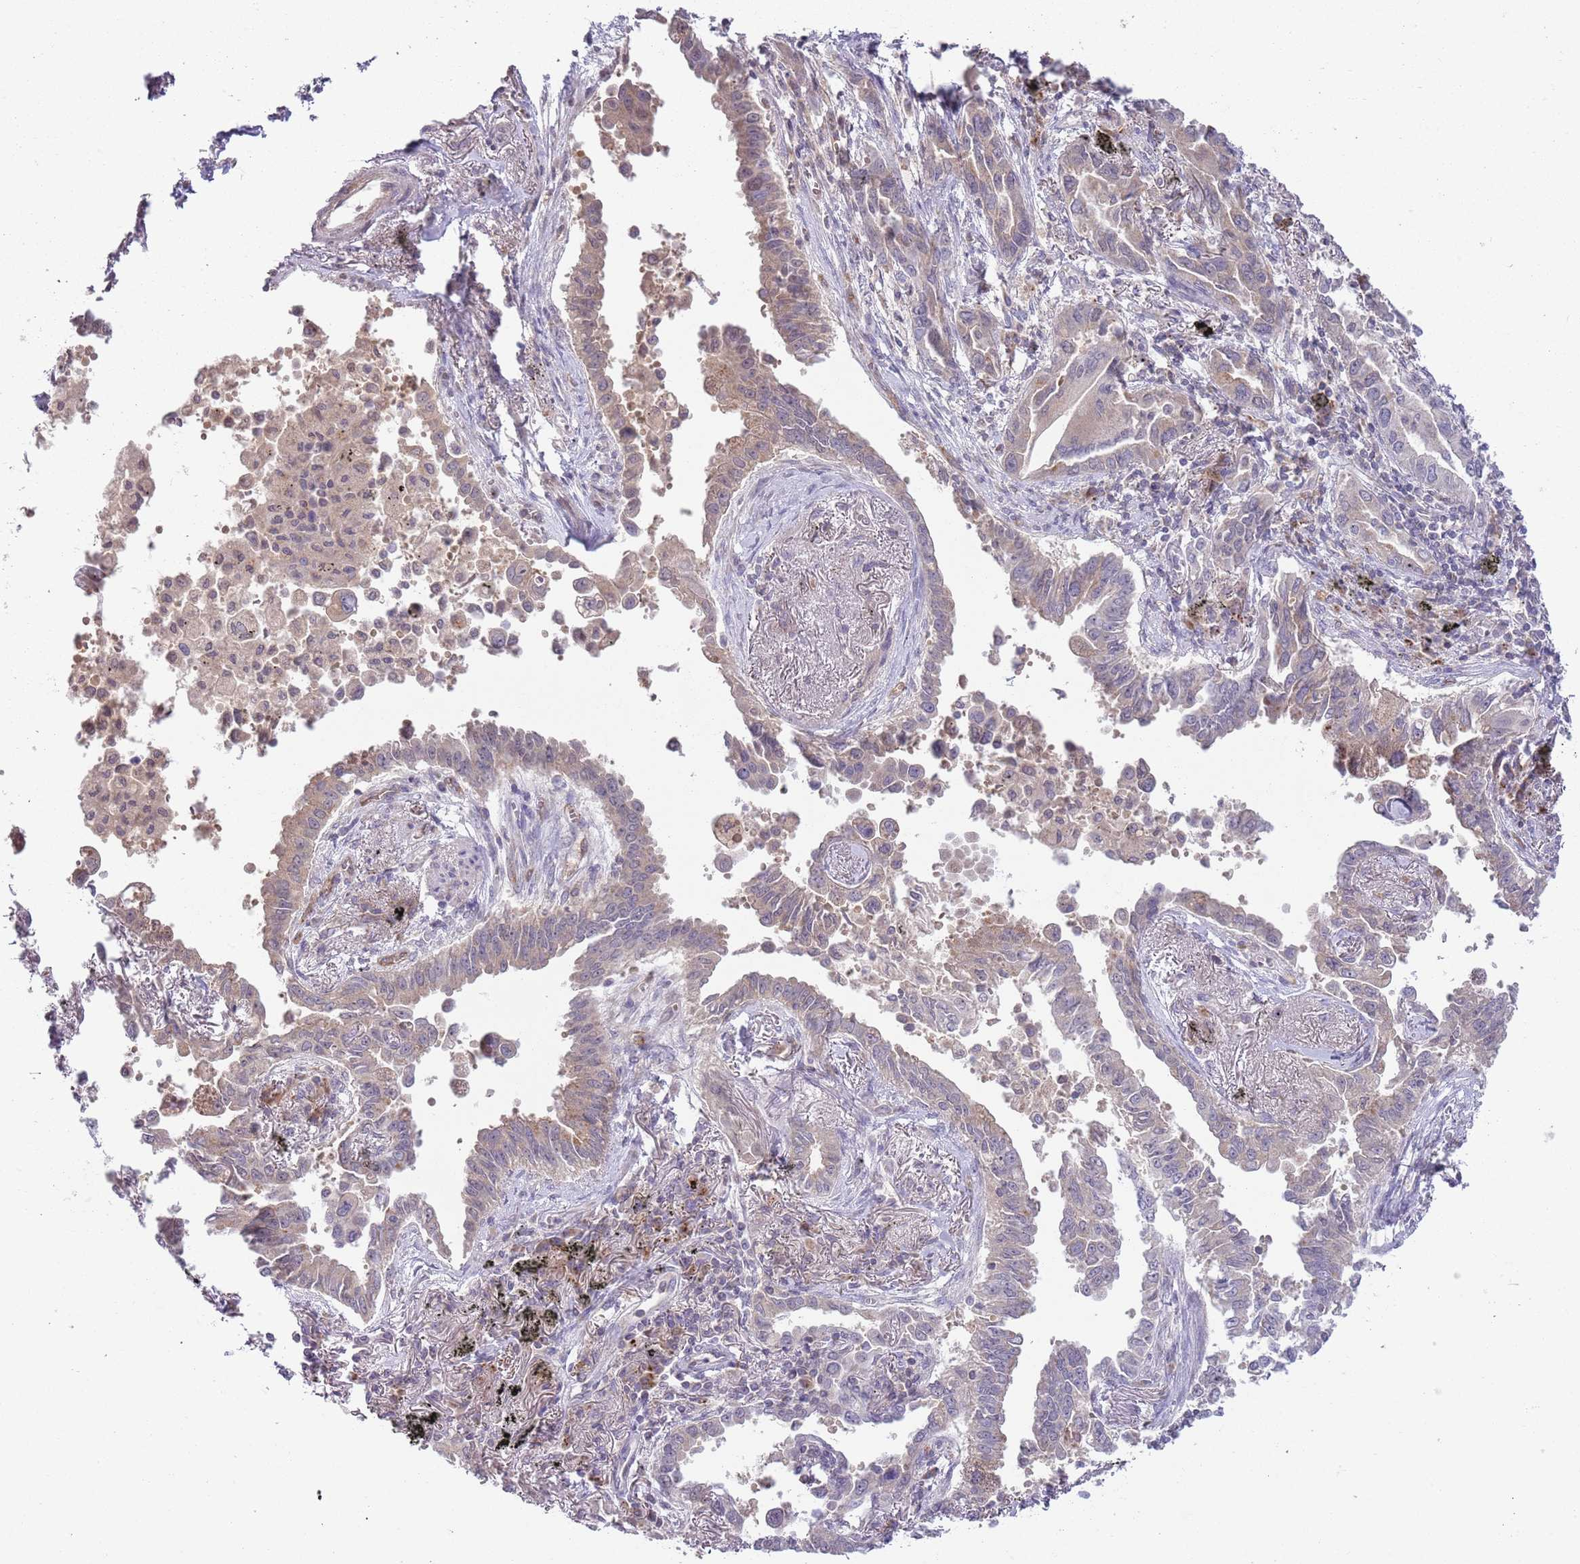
{"staining": {"intensity": "weak", "quantity": "<25%", "location": "cytoplasmic/membranous"}, "tissue": "lung cancer", "cell_type": "Tumor cells", "image_type": "cancer", "snomed": [{"axis": "morphology", "description": "Adenocarcinoma, NOS"}, {"axis": "topography", "description": "Lung"}], "caption": "An image of human adenocarcinoma (lung) is negative for staining in tumor cells.", "gene": "SKOR2", "patient": {"sex": "male", "age": 67}}